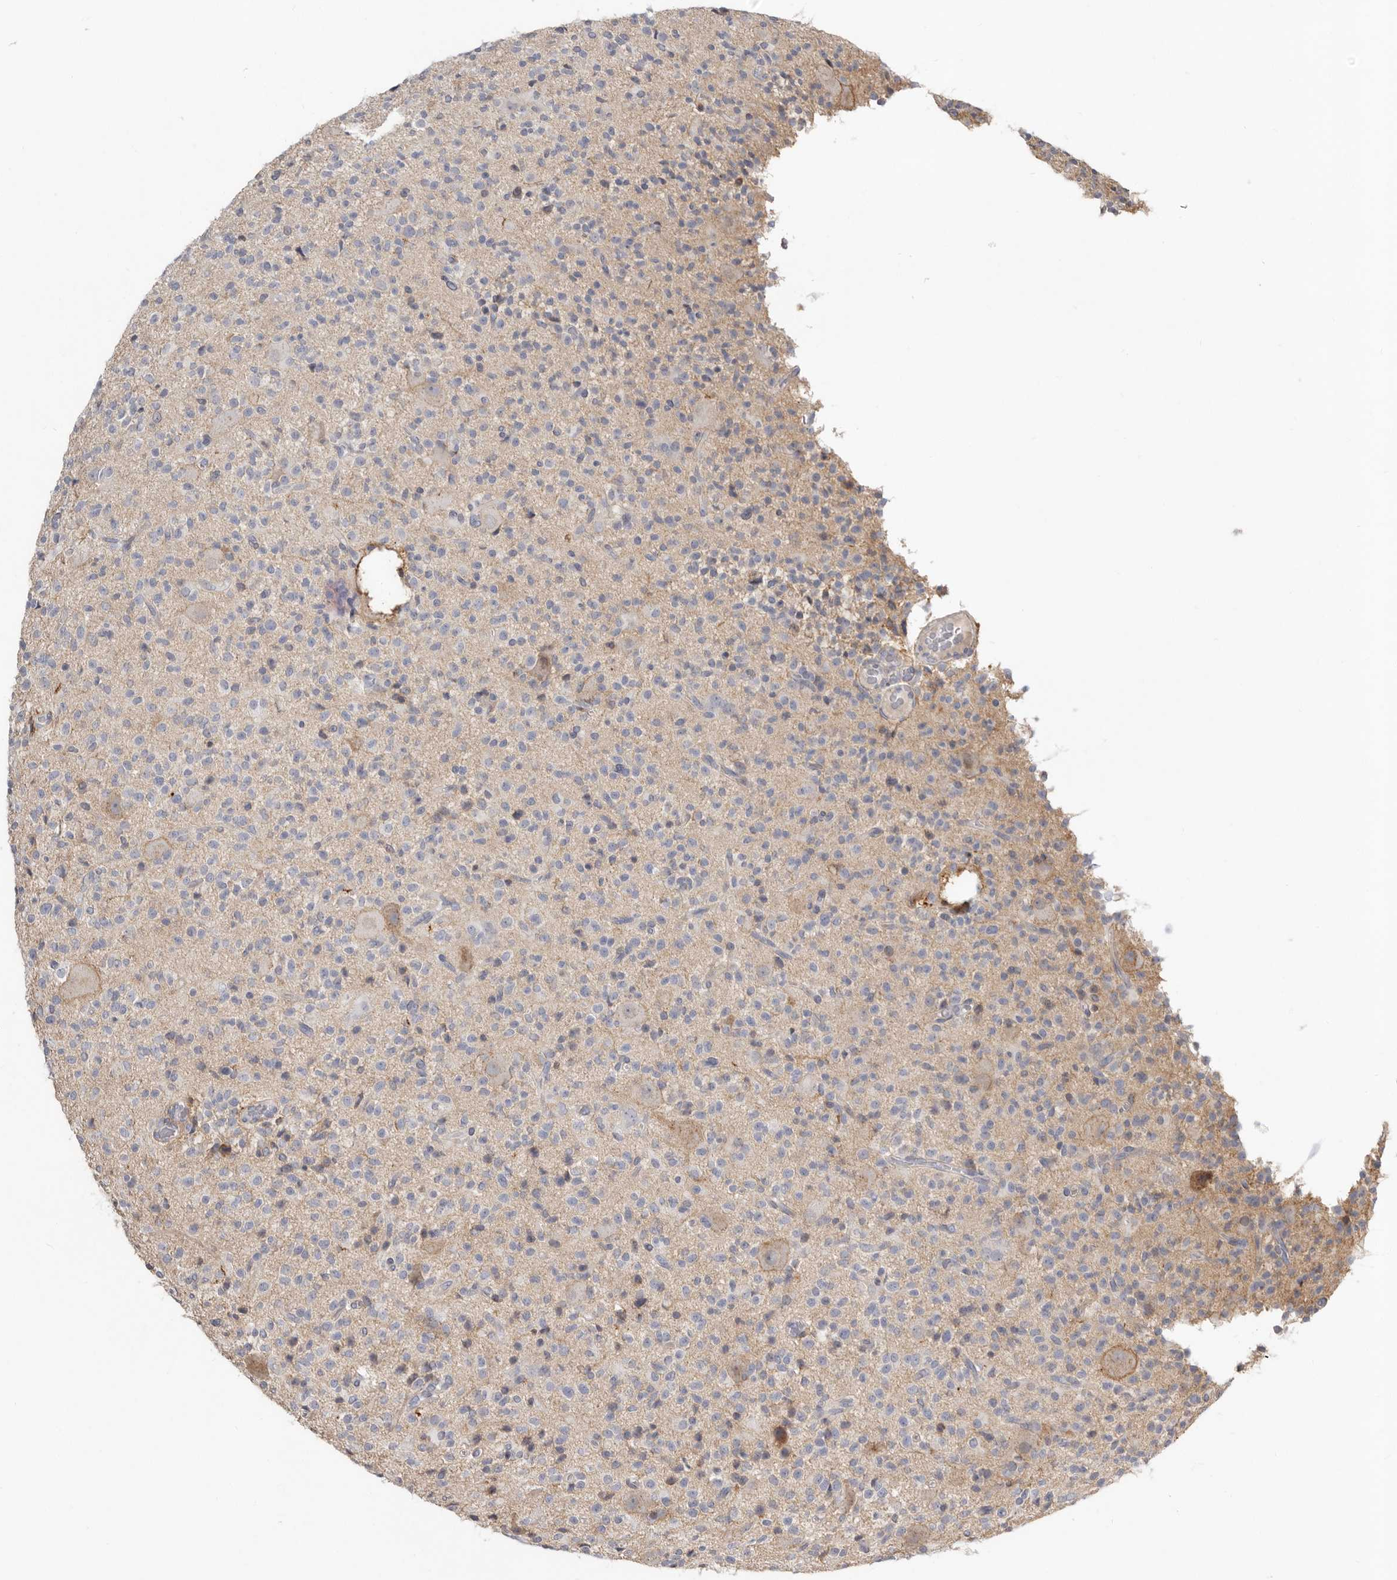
{"staining": {"intensity": "negative", "quantity": "none", "location": "none"}, "tissue": "glioma", "cell_type": "Tumor cells", "image_type": "cancer", "snomed": [{"axis": "morphology", "description": "Glioma, malignant, High grade"}, {"axis": "topography", "description": "Brain"}], "caption": "This is a micrograph of immunohistochemistry (IHC) staining of glioma, which shows no expression in tumor cells.", "gene": "KIF26B", "patient": {"sex": "male", "age": 34}}